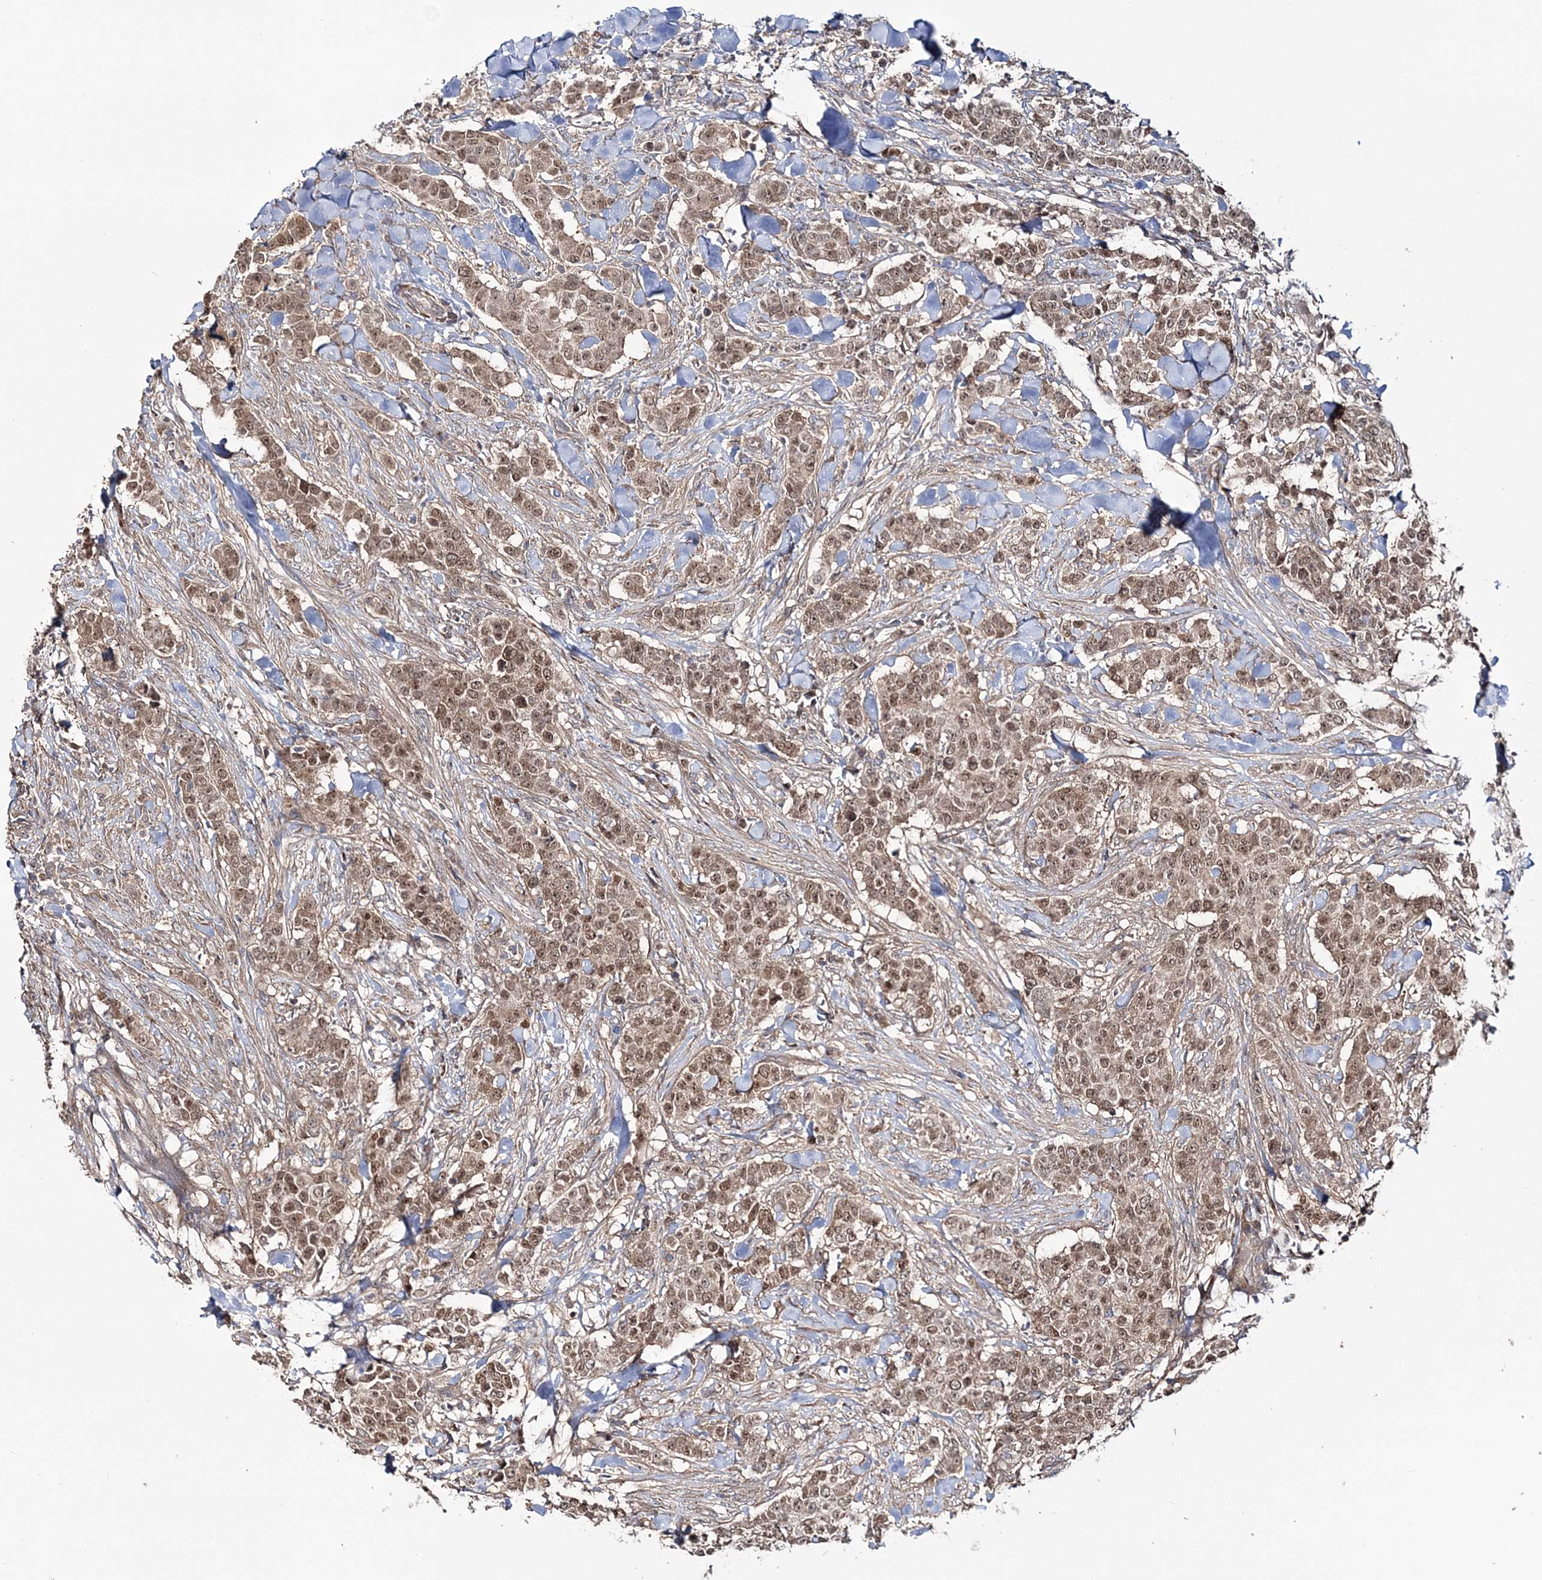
{"staining": {"intensity": "moderate", "quantity": ">75%", "location": "cytoplasmic/membranous,nuclear"}, "tissue": "breast cancer", "cell_type": "Tumor cells", "image_type": "cancer", "snomed": [{"axis": "morphology", "description": "Duct carcinoma"}, {"axis": "topography", "description": "Breast"}], "caption": "A brown stain shows moderate cytoplasmic/membranous and nuclear expression of a protein in breast cancer (invasive ductal carcinoma) tumor cells.", "gene": "MOCS2", "patient": {"sex": "female", "age": 40}}